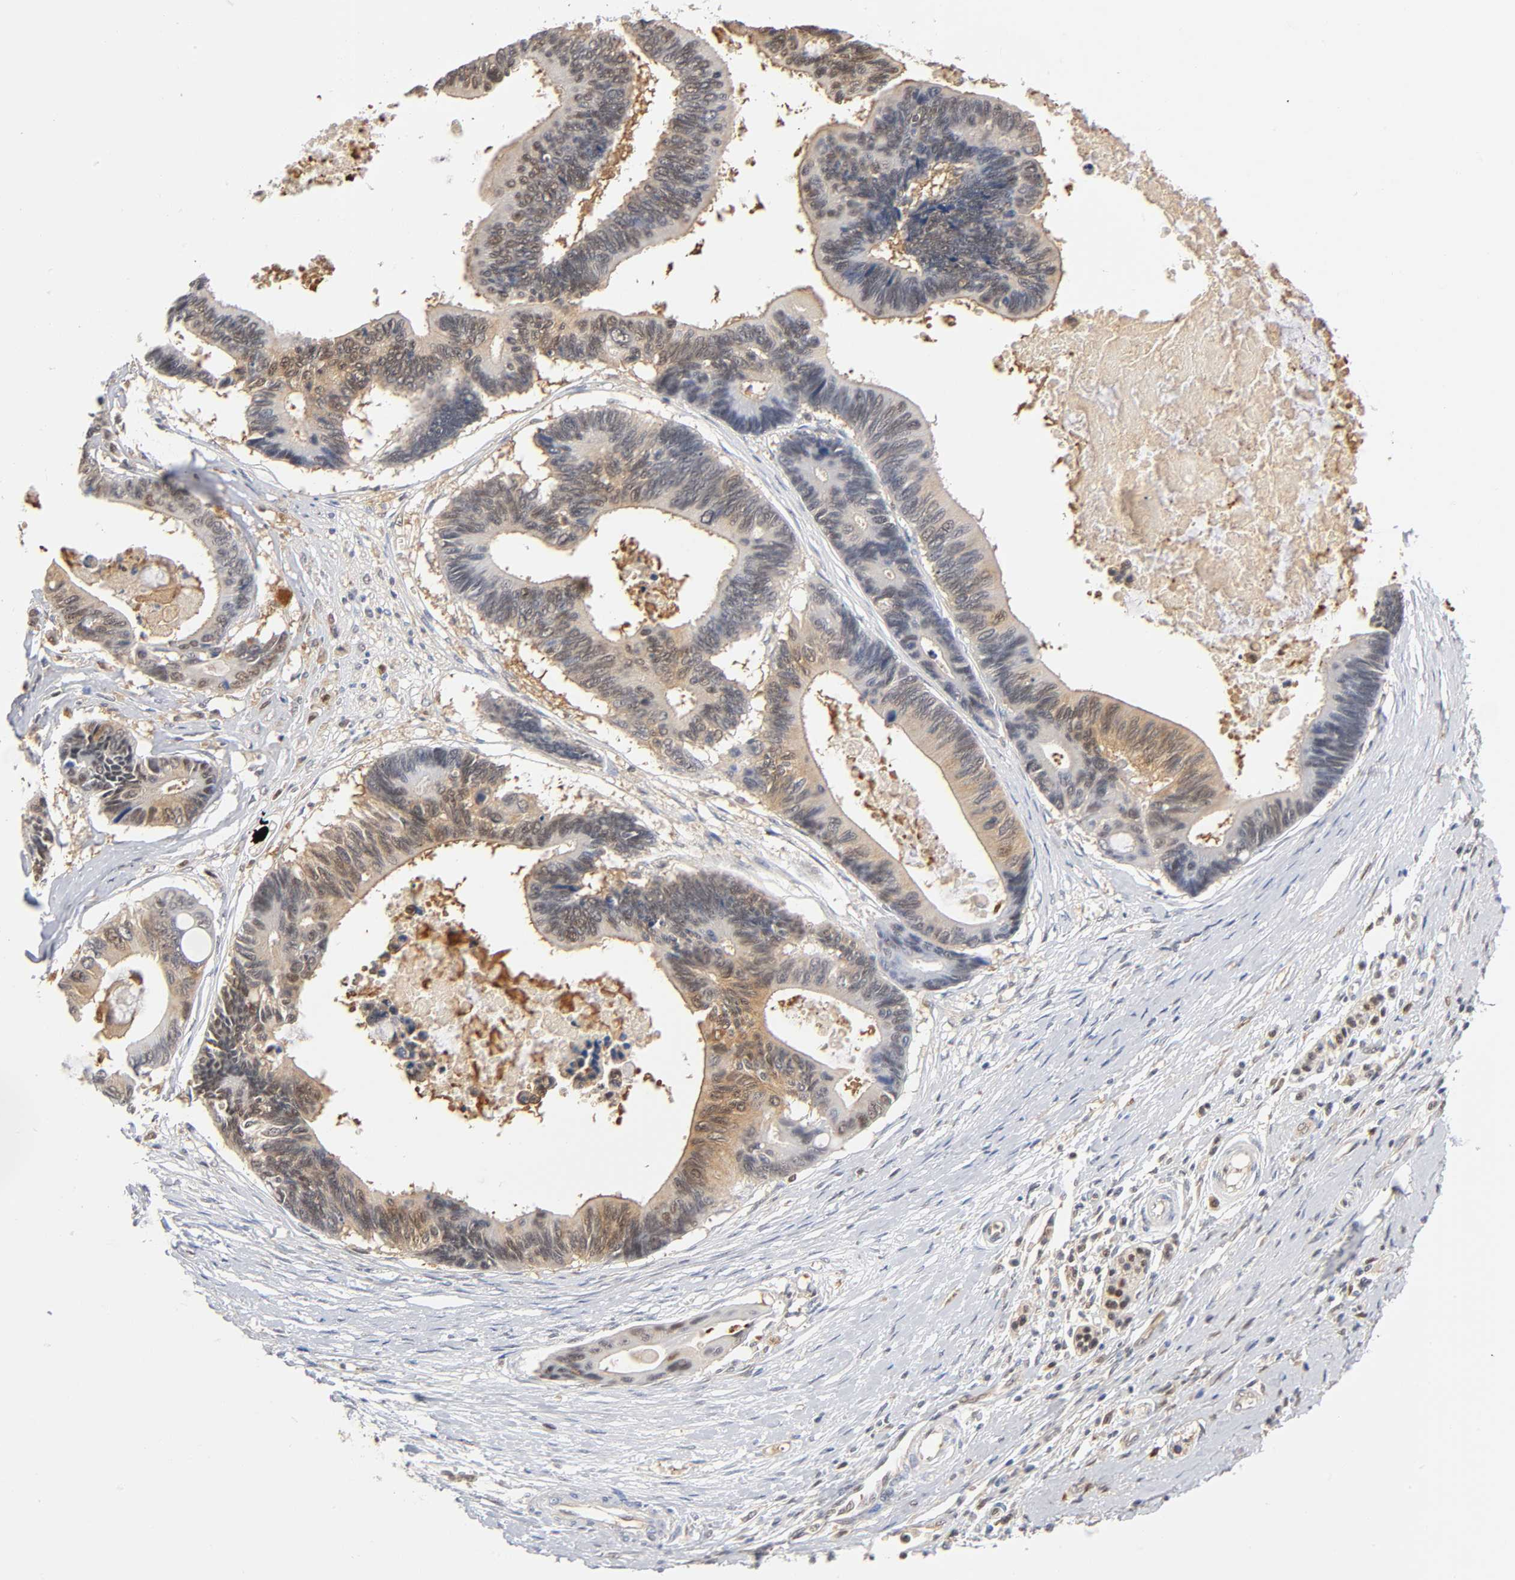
{"staining": {"intensity": "moderate", "quantity": "25%-75%", "location": "cytoplasmic/membranous"}, "tissue": "pancreatic cancer", "cell_type": "Tumor cells", "image_type": "cancer", "snomed": [{"axis": "morphology", "description": "Adenocarcinoma, NOS"}, {"axis": "topography", "description": "Pancreas"}], "caption": "An image of human pancreatic cancer stained for a protein demonstrates moderate cytoplasmic/membranous brown staining in tumor cells.", "gene": "DFFB", "patient": {"sex": "female", "age": 70}}